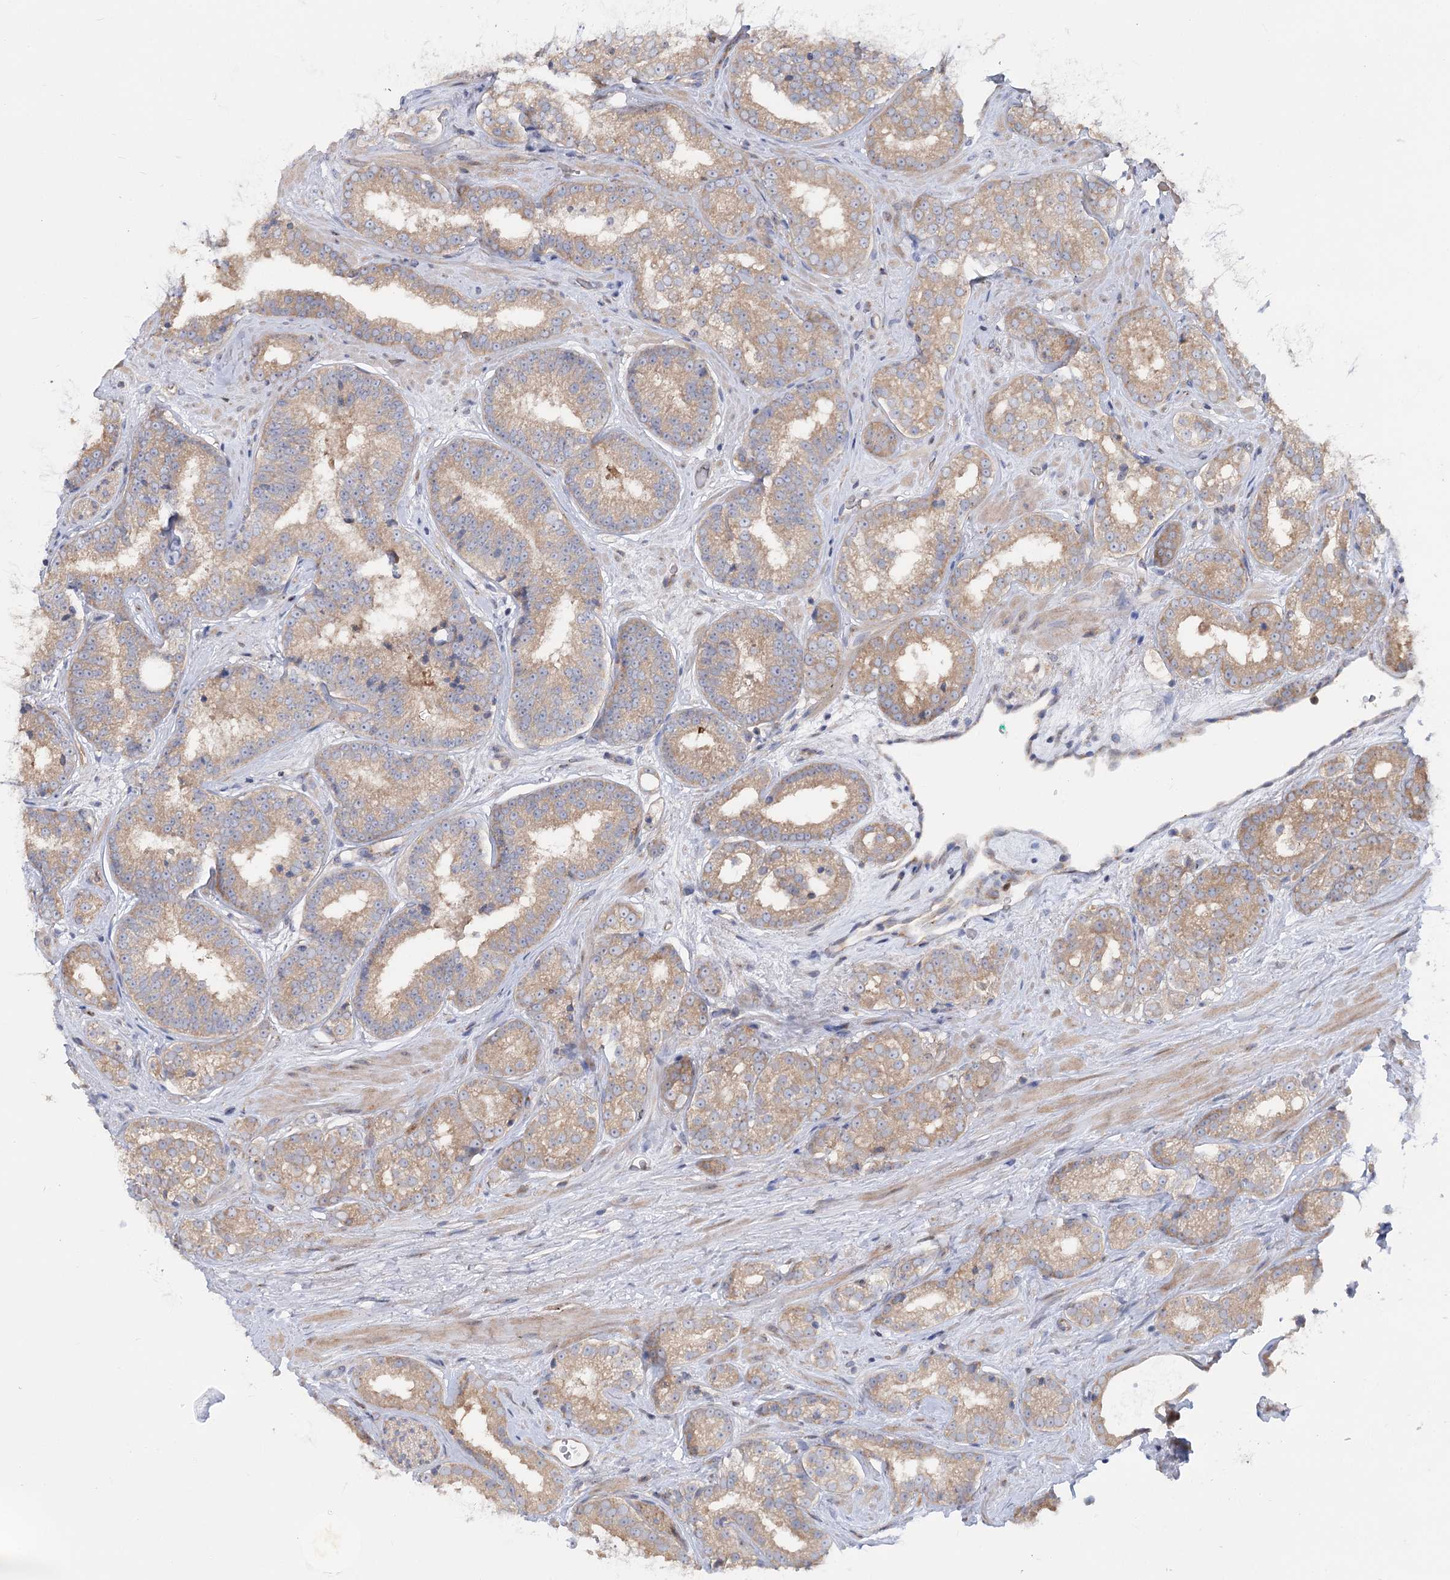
{"staining": {"intensity": "moderate", "quantity": ">75%", "location": "cytoplasmic/membranous"}, "tissue": "prostate cancer", "cell_type": "Tumor cells", "image_type": "cancer", "snomed": [{"axis": "morphology", "description": "Normal tissue, NOS"}, {"axis": "morphology", "description": "Adenocarcinoma, High grade"}, {"axis": "topography", "description": "Prostate"}], "caption": "Protein expression analysis of human adenocarcinoma (high-grade) (prostate) reveals moderate cytoplasmic/membranous staining in about >75% of tumor cells.", "gene": "SCN11A", "patient": {"sex": "male", "age": 83}}